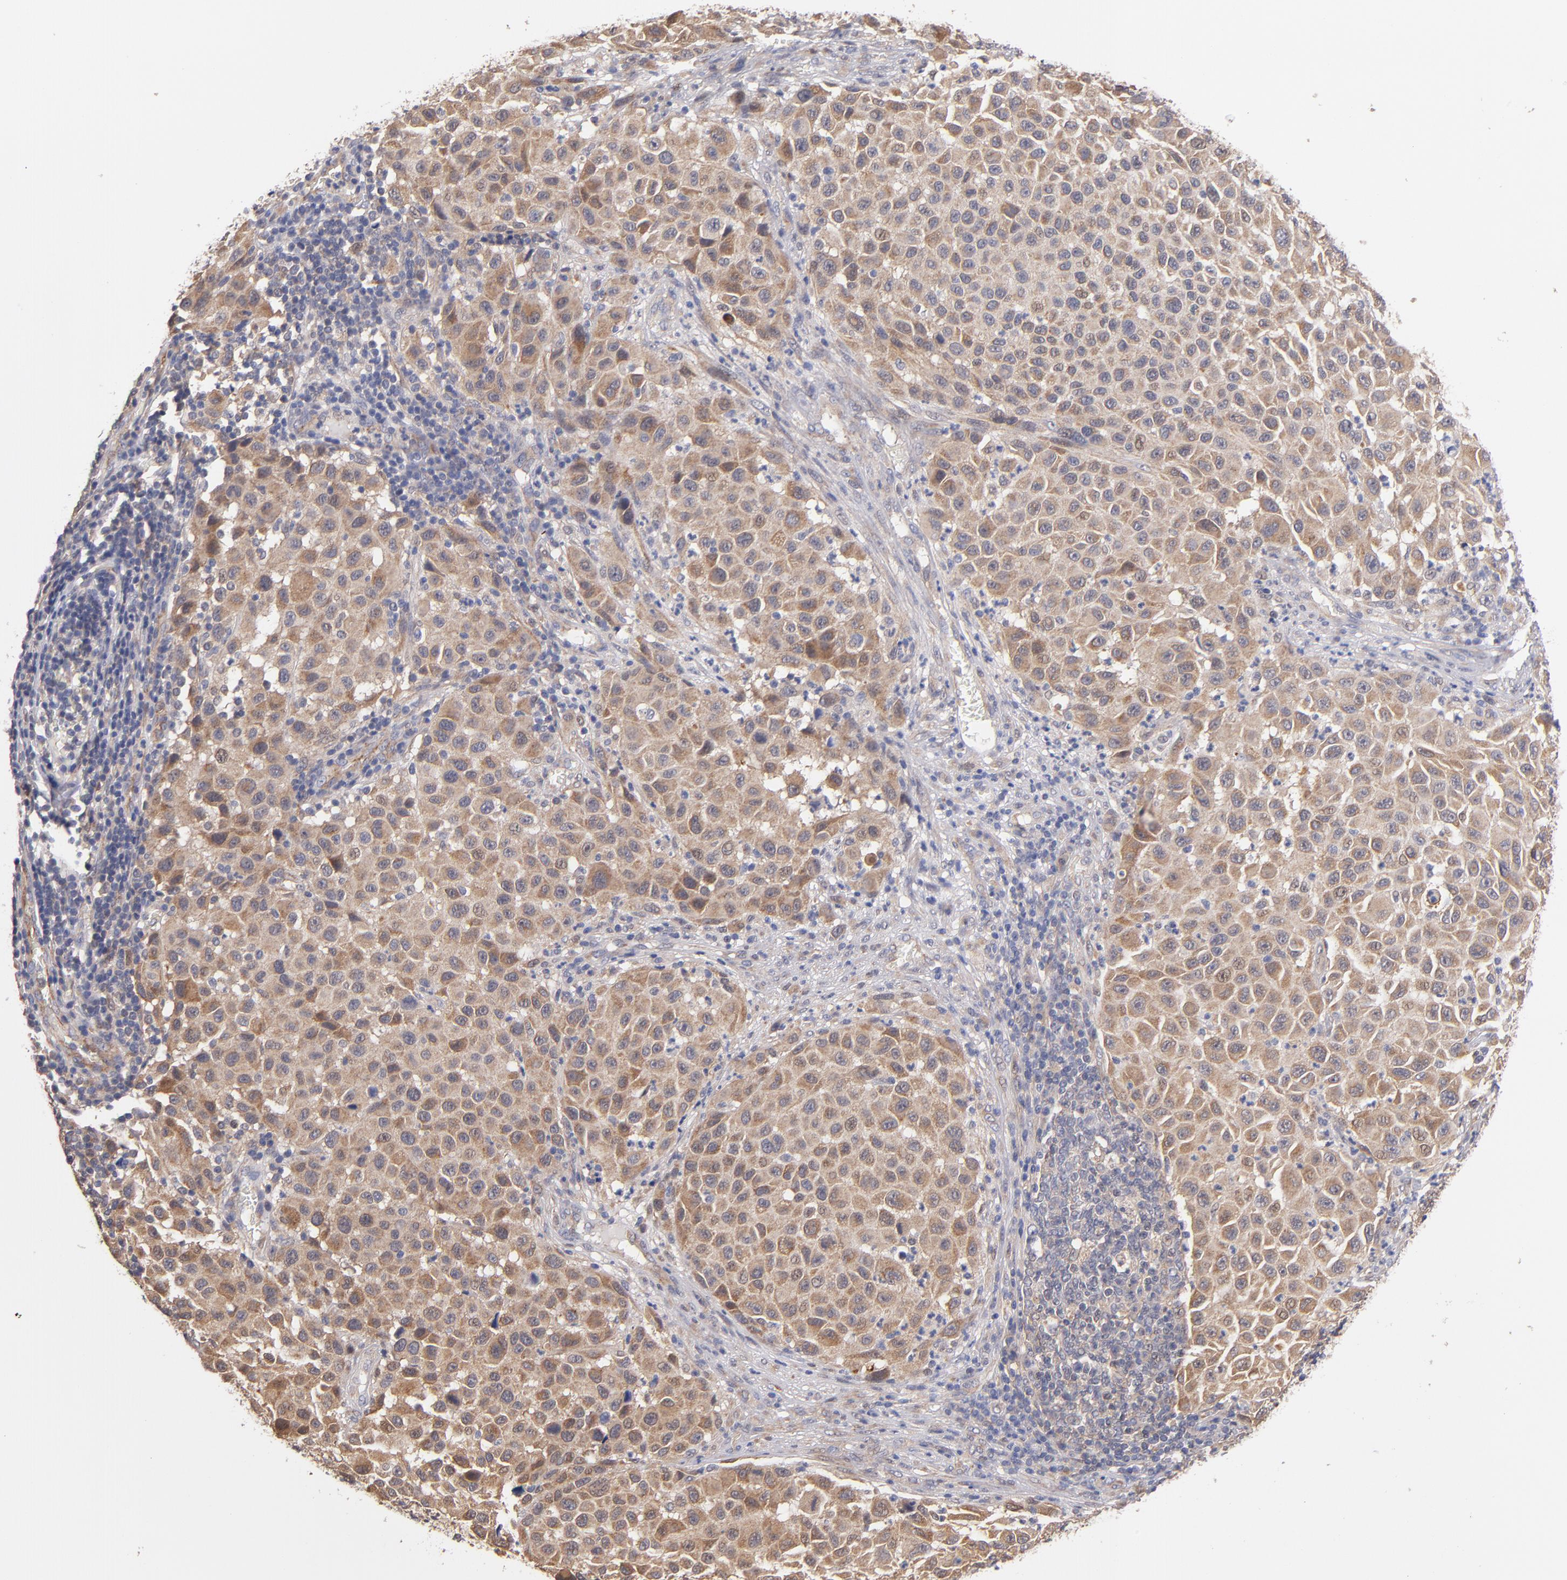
{"staining": {"intensity": "moderate", "quantity": ">75%", "location": "cytoplasmic/membranous"}, "tissue": "melanoma", "cell_type": "Tumor cells", "image_type": "cancer", "snomed": [{"axis": "morphology", "description": "Malignant melanoma, Metastatic site"}, {"axis": "topography", "description": "Lymph node"}], "caption": "Brown immunohistochemical staining in melanoma demonstrates moderate cytoplasmic/membranous expression in about >75% of tumor cells. (Stains: DAB (3,3'-diaminobenzidine) in brown, nuclei in blue, Microscopy: brightfield microscopy at high magnification).", "gene": "GMFG", "patient": {"sex": "male", "age": 61}}